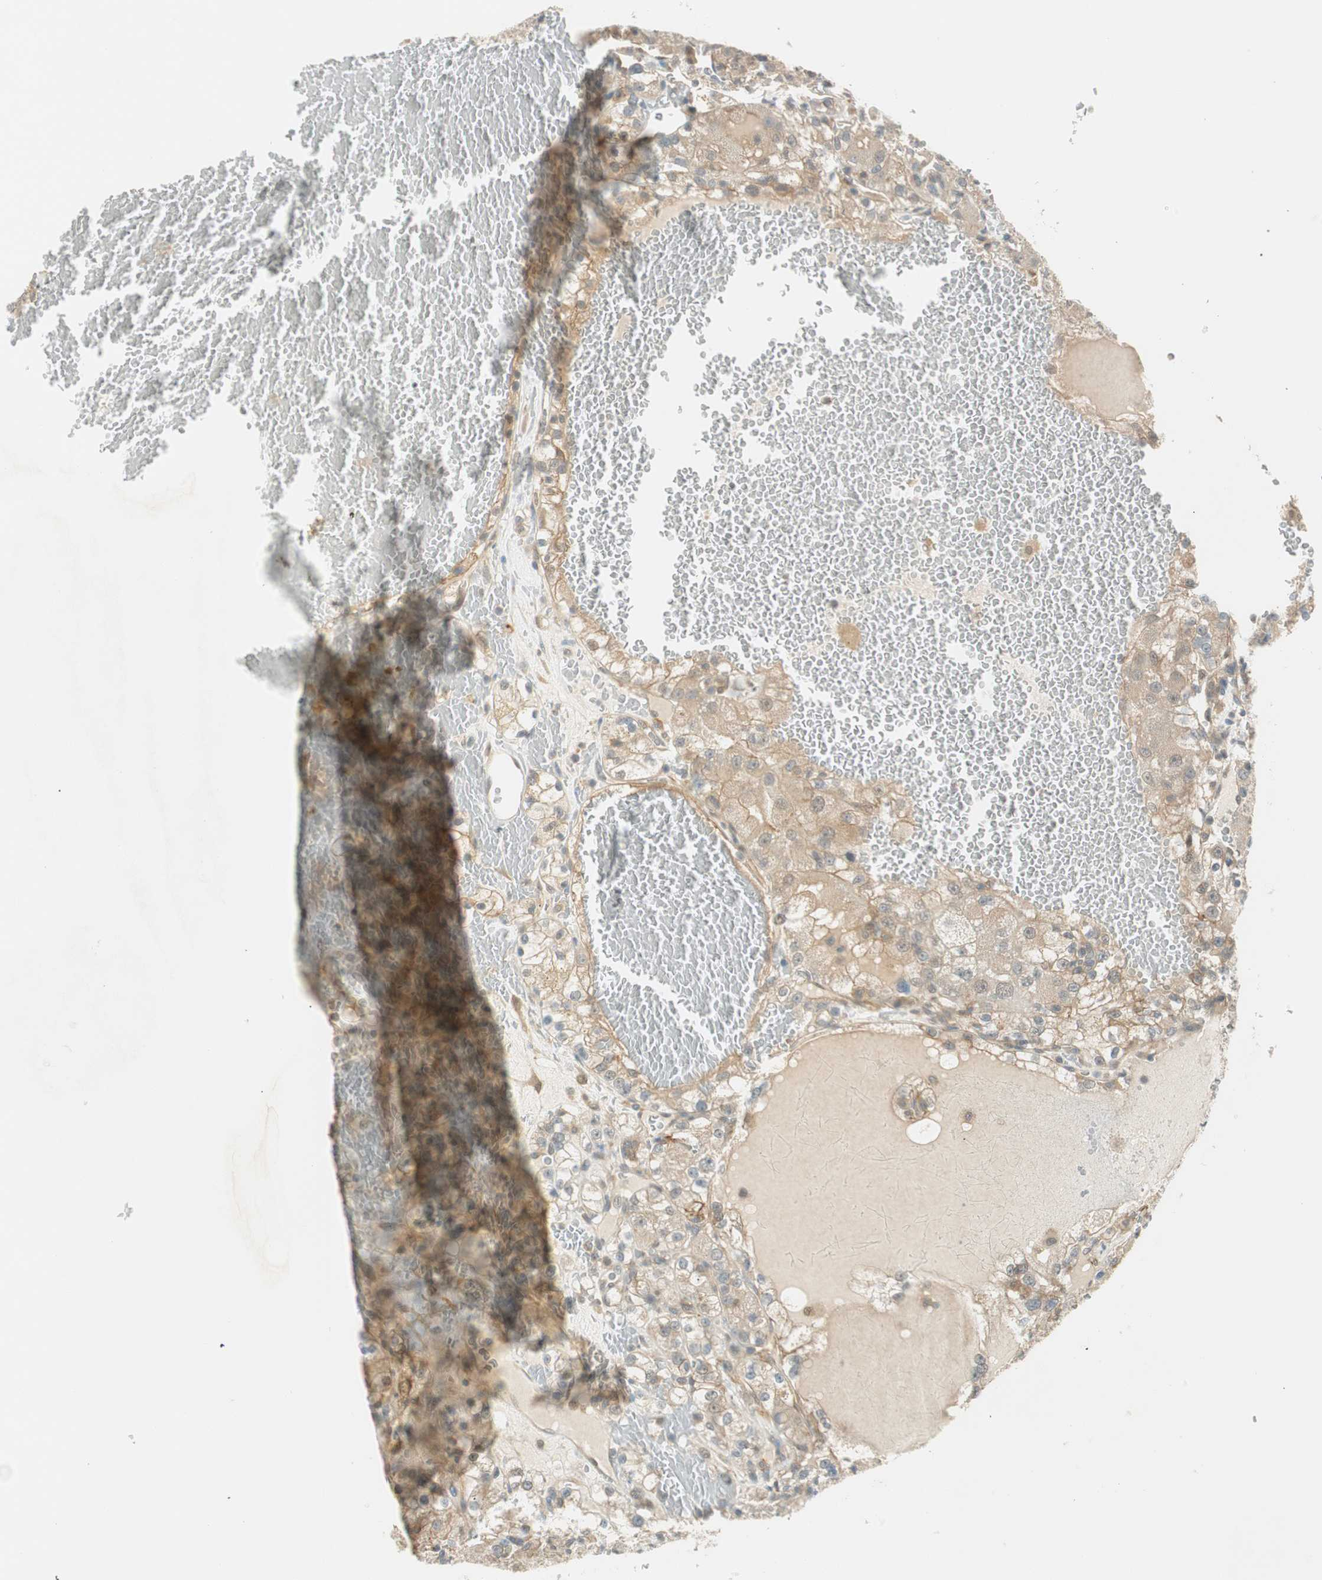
{"staining": {"intensity": "moderate", "quantity": ">75%", "location": "cytoplasmic/membranous"}, "tissue": "renal cancer", "cell_type": "Tumor cells", "image_type": "cancer", "snomed": [{"axis": "morphology", "description": "Normal tissue, NOS"}, {"axis": "morphology", "description": "Adenocarcinoma, NOS"}, {"axis": "topography", "description": "Kidney"}], "caption": "Immunohistochemistry micrograph of renal cancer stained for a protein (brown), which shows medium levels of moderate cytoplasmic/membranous expression in approximately >75% of tumor cells.", "gene": "PSMD8", "patient": {"sex": "male", "age": 61}}